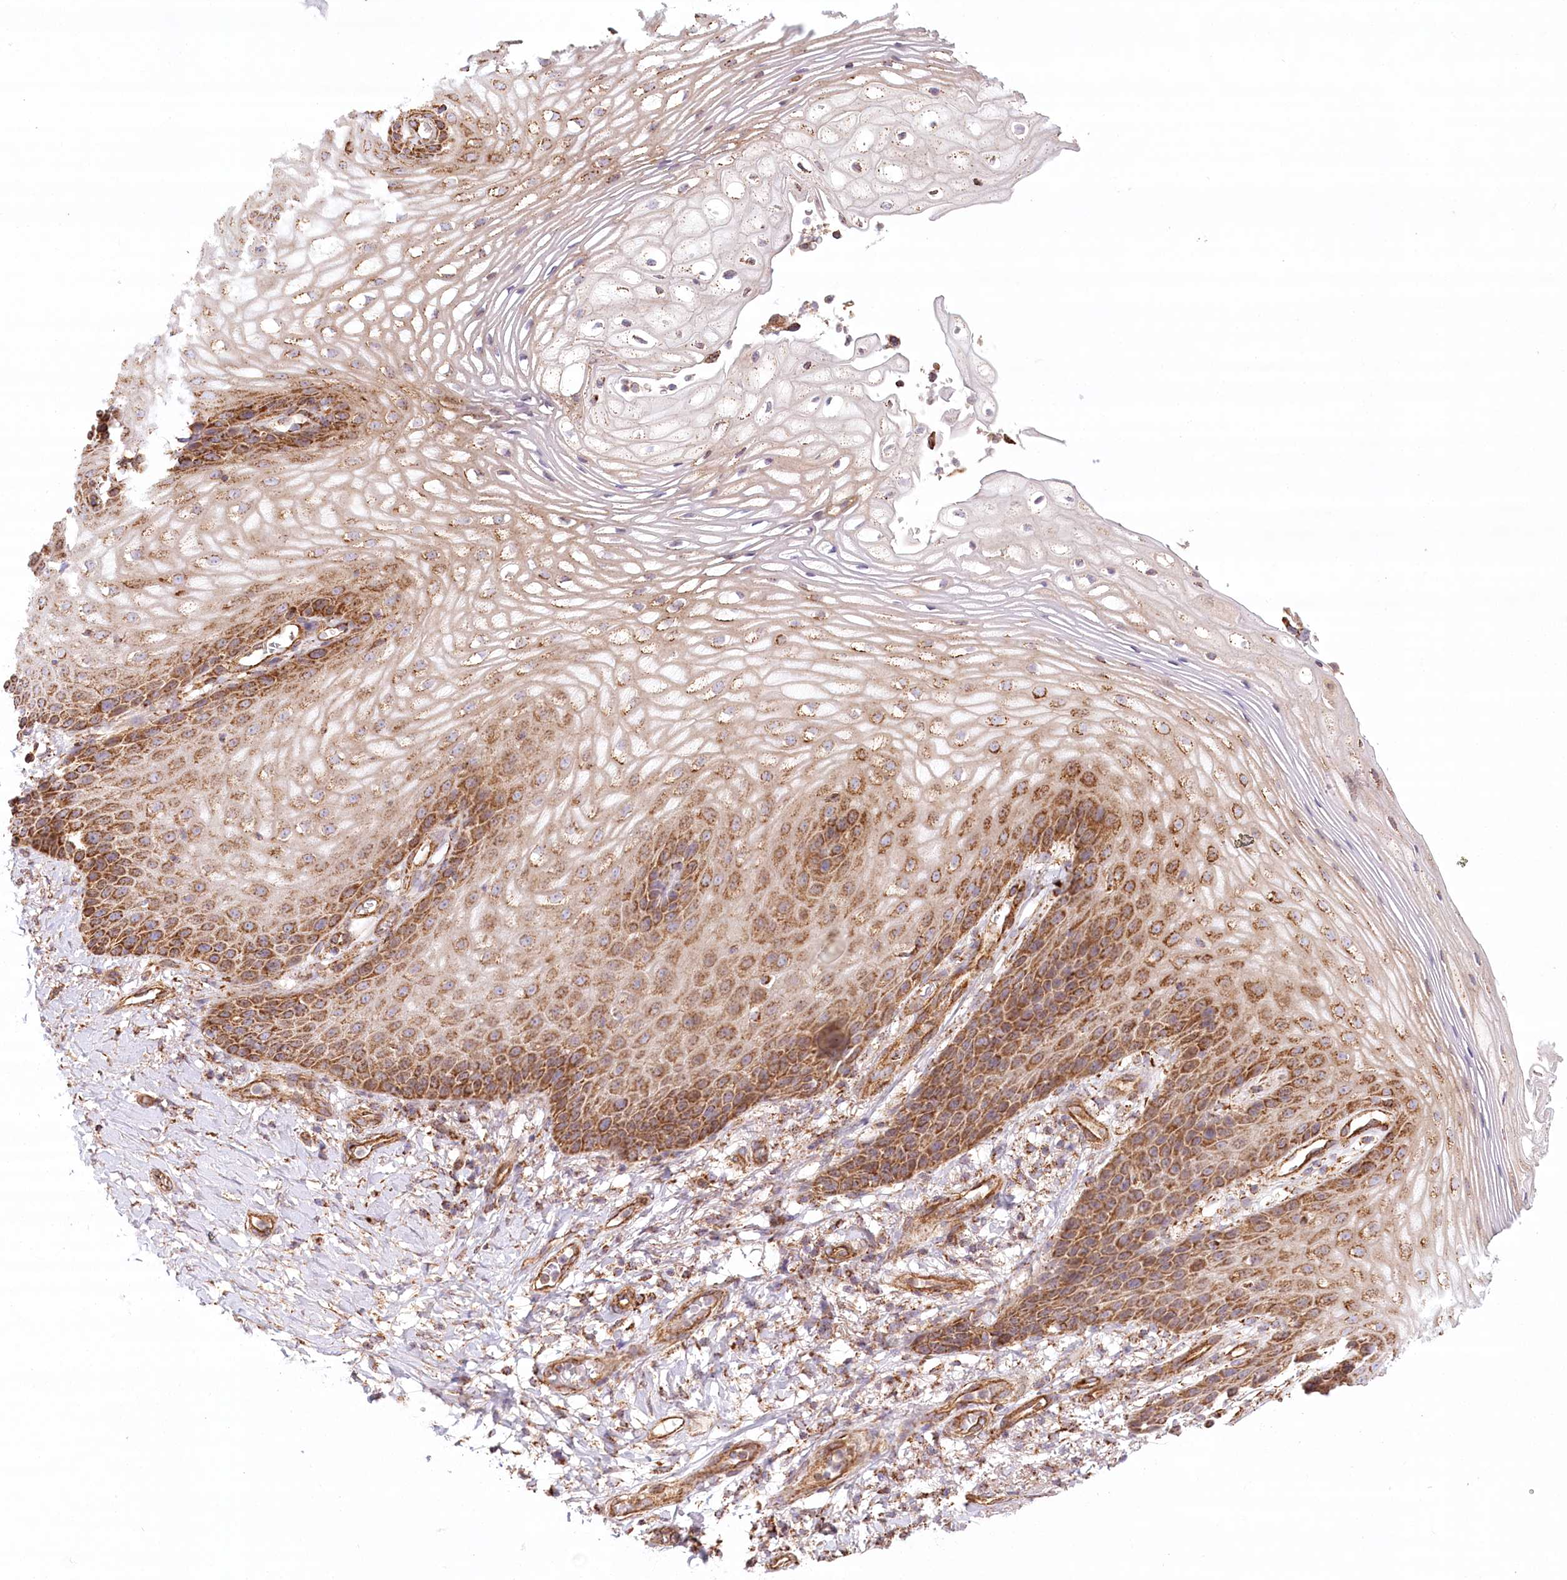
{"staining": {"intensity": "moderate", "quantity": "25%-75%", "location": "cytoplasmic/membranous"}, "tissue": "vagina", "cell_type": "Squamous epithelial cells", "image_type": "normal", "snomed": [{"axis": "morphology", "description": "Normal tissue, NOS"}, {"axis": "topography", "description": "Vagina"}], "caption": "Squamous epithelial cells demonstrate medium levels of moderate cytoplasmic/membranous expression in approximately 25%-75% of cells in unremarkable vagina.", "gene": "UMPS", "patient": {"sex": "female", "age": 60}}